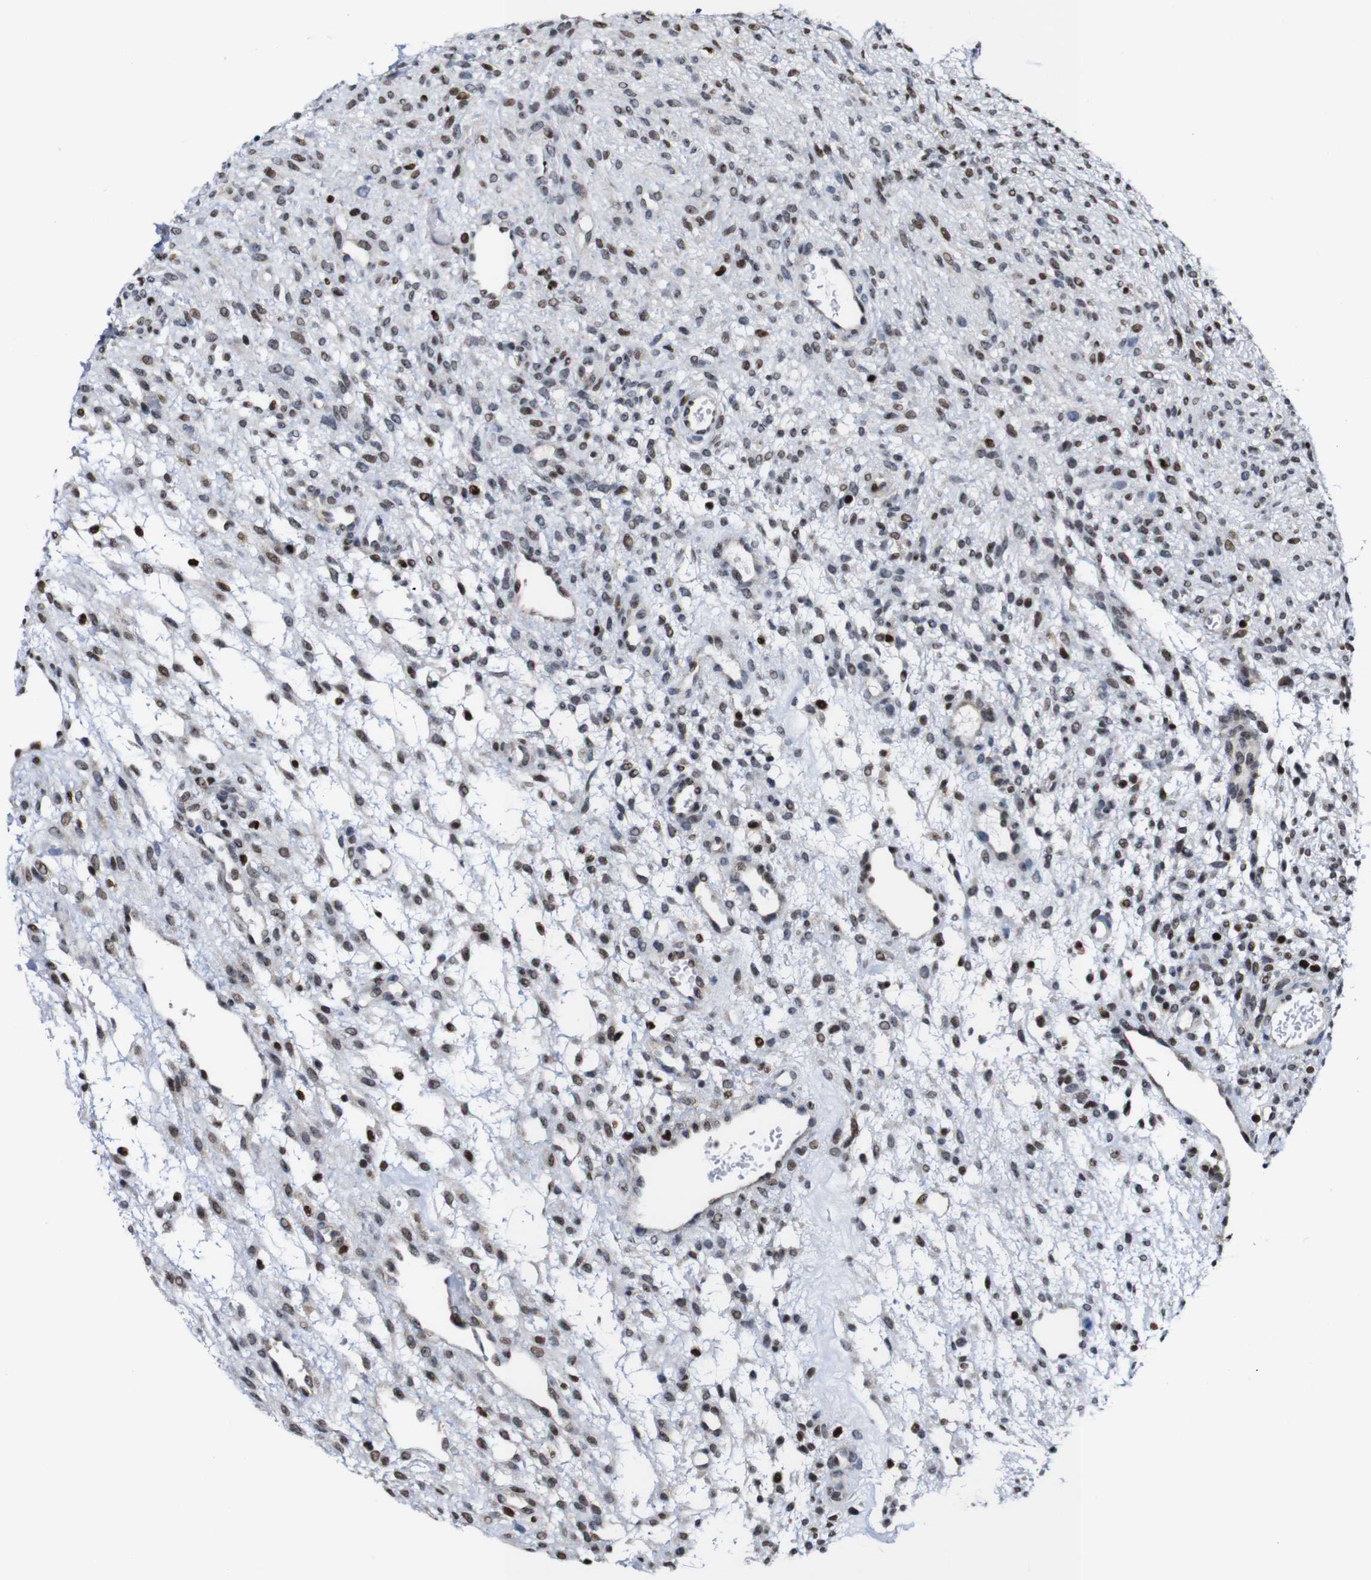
{"staining": {"intensity": "weak", "quantity": ">75%", "location": "cytoplasmic/membranous"}, "tissue": "ovary", "cell_type": "Follicle cells", "image_type": "normal", "snomed": [{"axis": "morphology", "description": "Normal tissue, NOS"}, {"axis": "morphology", "description": "Cyst, NOS"}, {"axis": "topography", "description": "Ovary"}], "caption": "The micrograph exhibits immunohistochemical staining of normal ovary. There is weak cytoplasmic/membranous positivity is present in approximately >75% of follicle cells. (DAB (3,3'-diaminobenzidine) IHC, brown staining for protein, blue staining for nuclei).", "gene": "GATA6", "patient": {"sex": "female", "age": 18}}